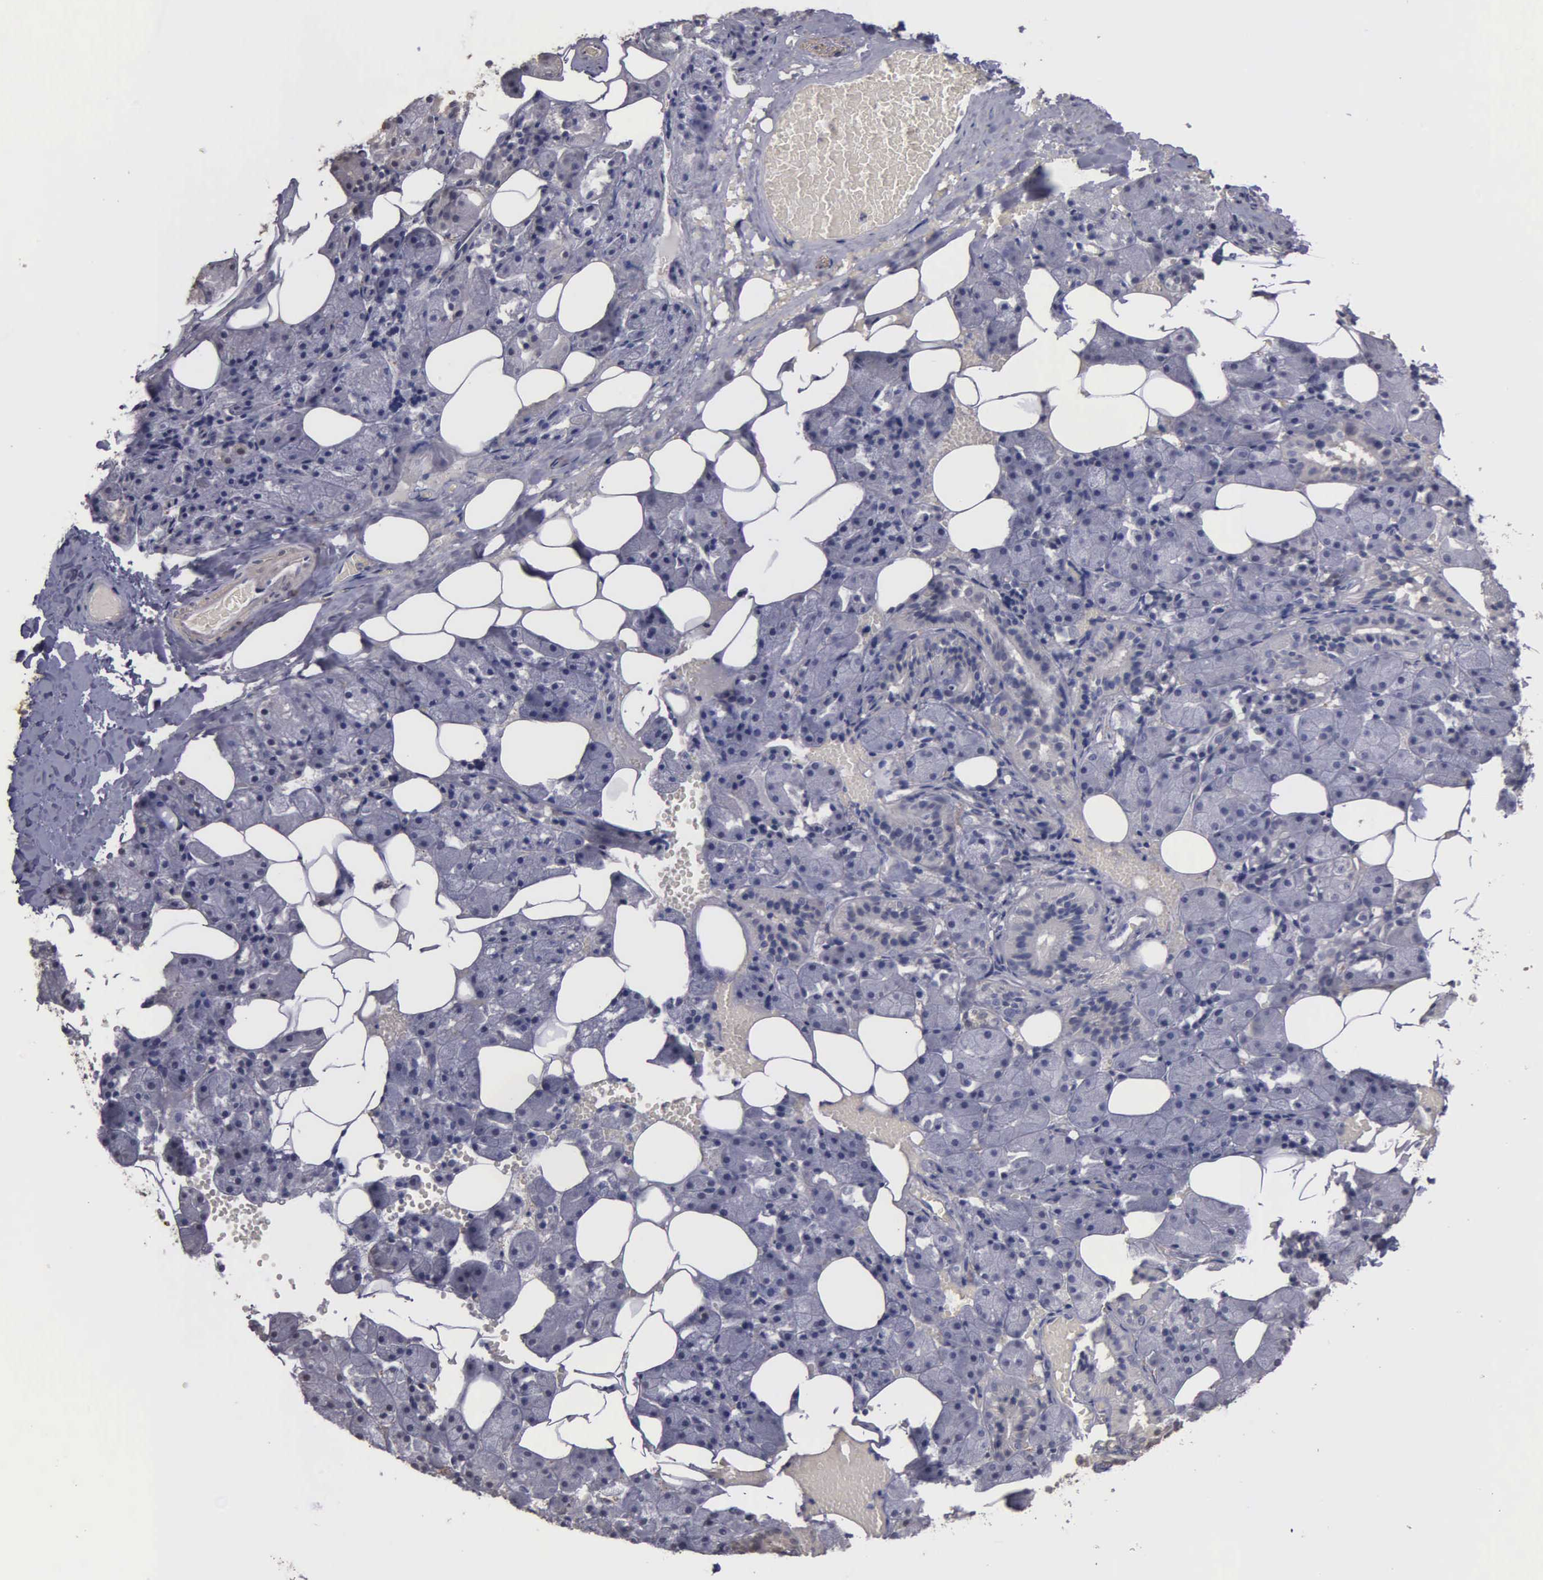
{"staining": {"intensity": "negative", "quantity": "none", "location": "none"}, "tissue": "salivary gland", "cell_type": "Glandular cells", "image_type": "normal", "snomed": [{"axis": "morphology", "description": "Normal tissue, NOS"}, {"axis": "topography", "description": "Salivary gland"}], "caption": "Immunohistochemistry (IHC) of normal salivary gland exhibits no staining in glandular cells.", "gene": "ENO3", "patient": {"sex": "female", "age": 55}}